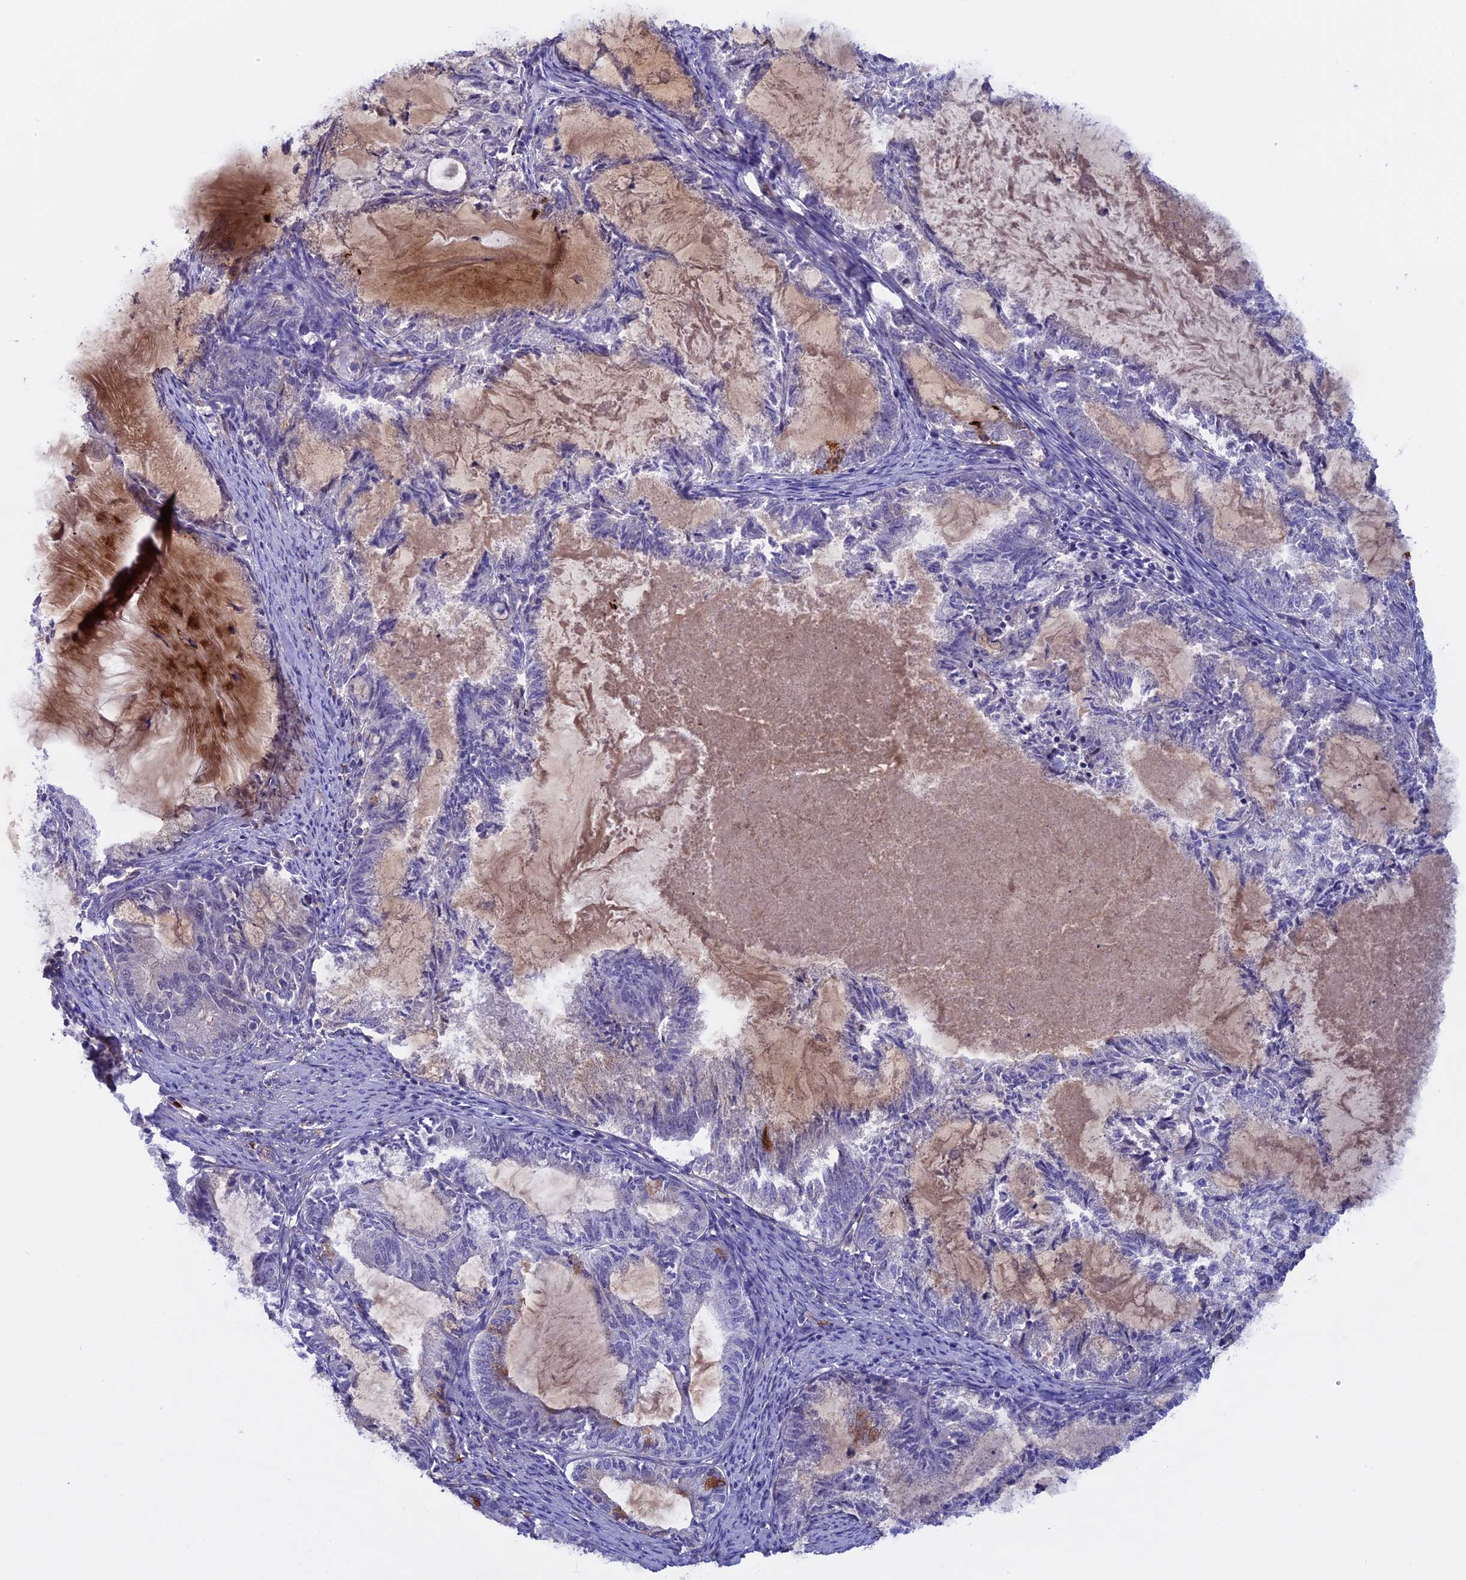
{"staining": {"intensity": "negative", "quantity": "none", "location": "none"}, "tissue": "endometrial cancer", "cell_type": "Tumor cells", "image_type": "cancer", "snomed": [{"axis": "morphology", "description": "Adenocarcinoma, NOS"}, {"axis": "topography", "description": "Endometrium"}], "caption": "Human endometrial adenocarcinoma stained for a protein using IHC reveals no positivity in tumor cells.", "gene": "COL4A3", "patient": {"sex": "female", "age": 86}}